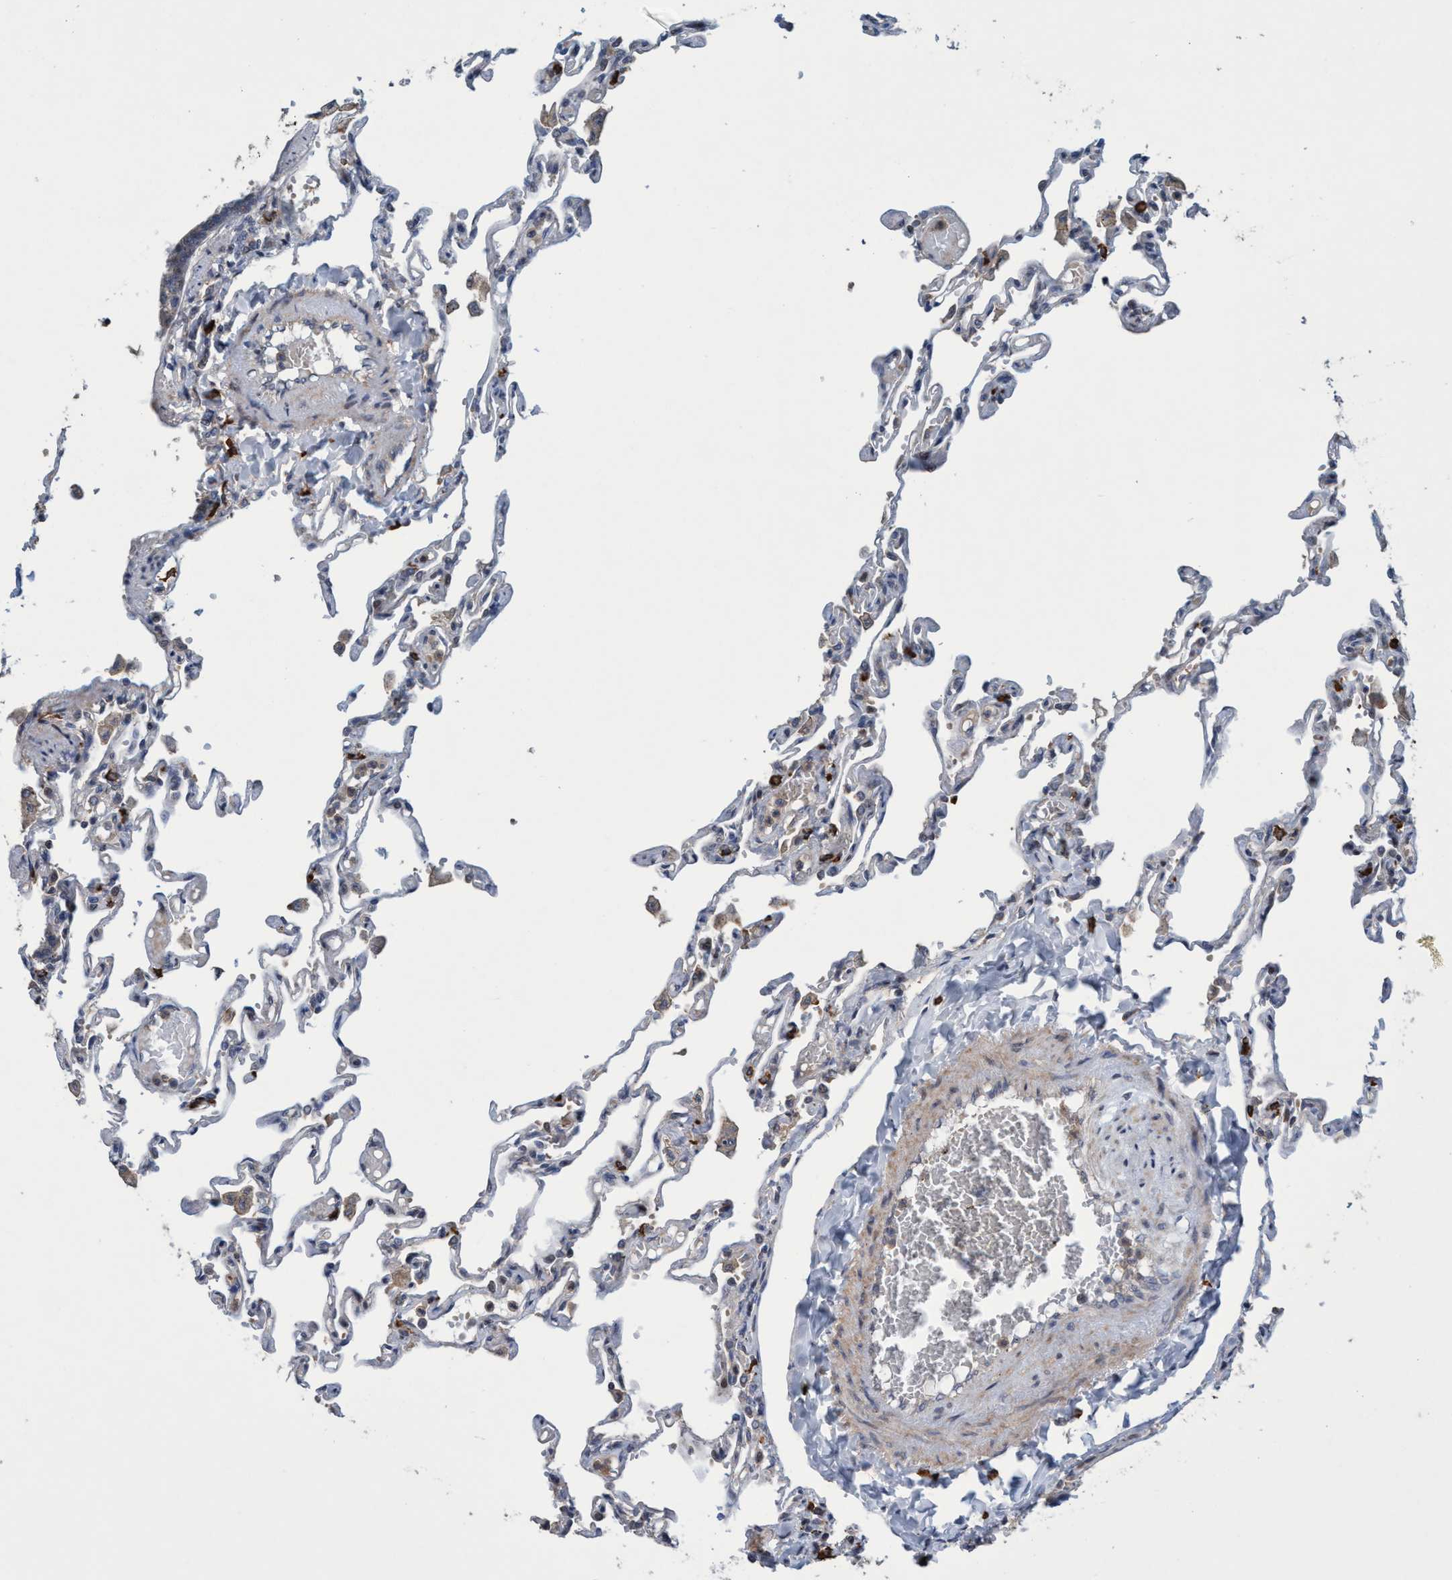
{"staining": {"intensity": "weak", "quantity": "<25%", "location": "cytoplasmic/membranous"}, "tissue": "lung", "cell_type": "Alveolar cells", "image_type": "normal", "snomed": [{"axis": "morphology", "description": "Normal tissue, NOS"}, {"axis": "topography", "description": "Lung"}], "caption": "Alveolar cells show no significant positivity in normal lung. The staining is performed using DAB (3,3'-diaminobenzidine) brown chromogen with nuclei counter-stained in using hematoxylin.", "gene": "ZNF677", "patient": {"sex": "male", "age": 21}}